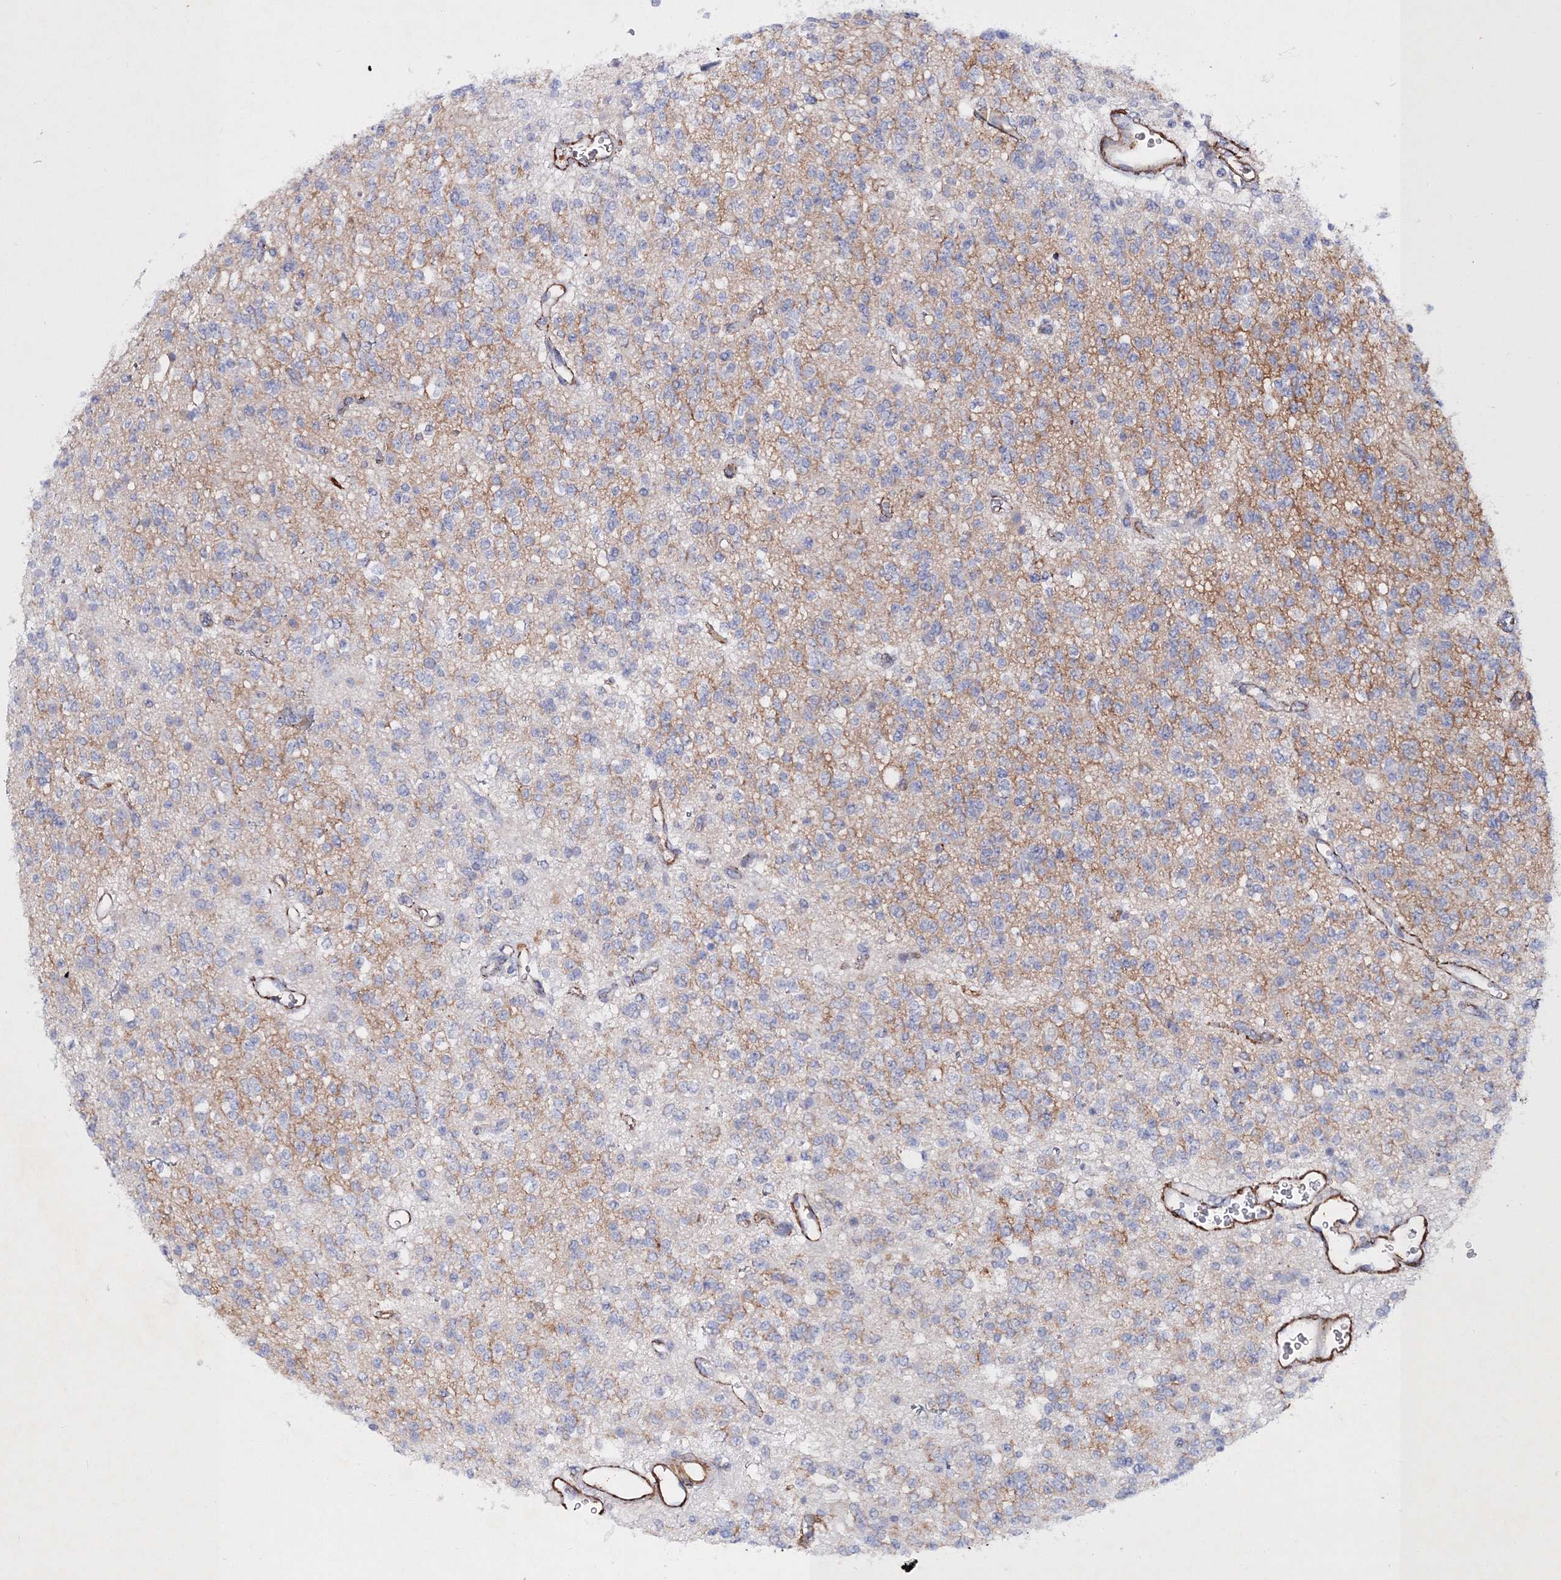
{"staining": {"intensity": "negative", "quantity": "none", "location": "none"}, "tissue": "glioma", "cell_type": "Tumor cells", "image_type": "cancer", "snomed": [{"axis": "morphology", "description": "Glioma, malignant, High grade"}, {"axis": "topography", "description": "Brain"}], "caption": "An immunohistochemistry image of glioma is shown. There is no staining in tumor cells of glioma.", "gene": "RTN2", "patient": {"sex": "male", "age": 34}}